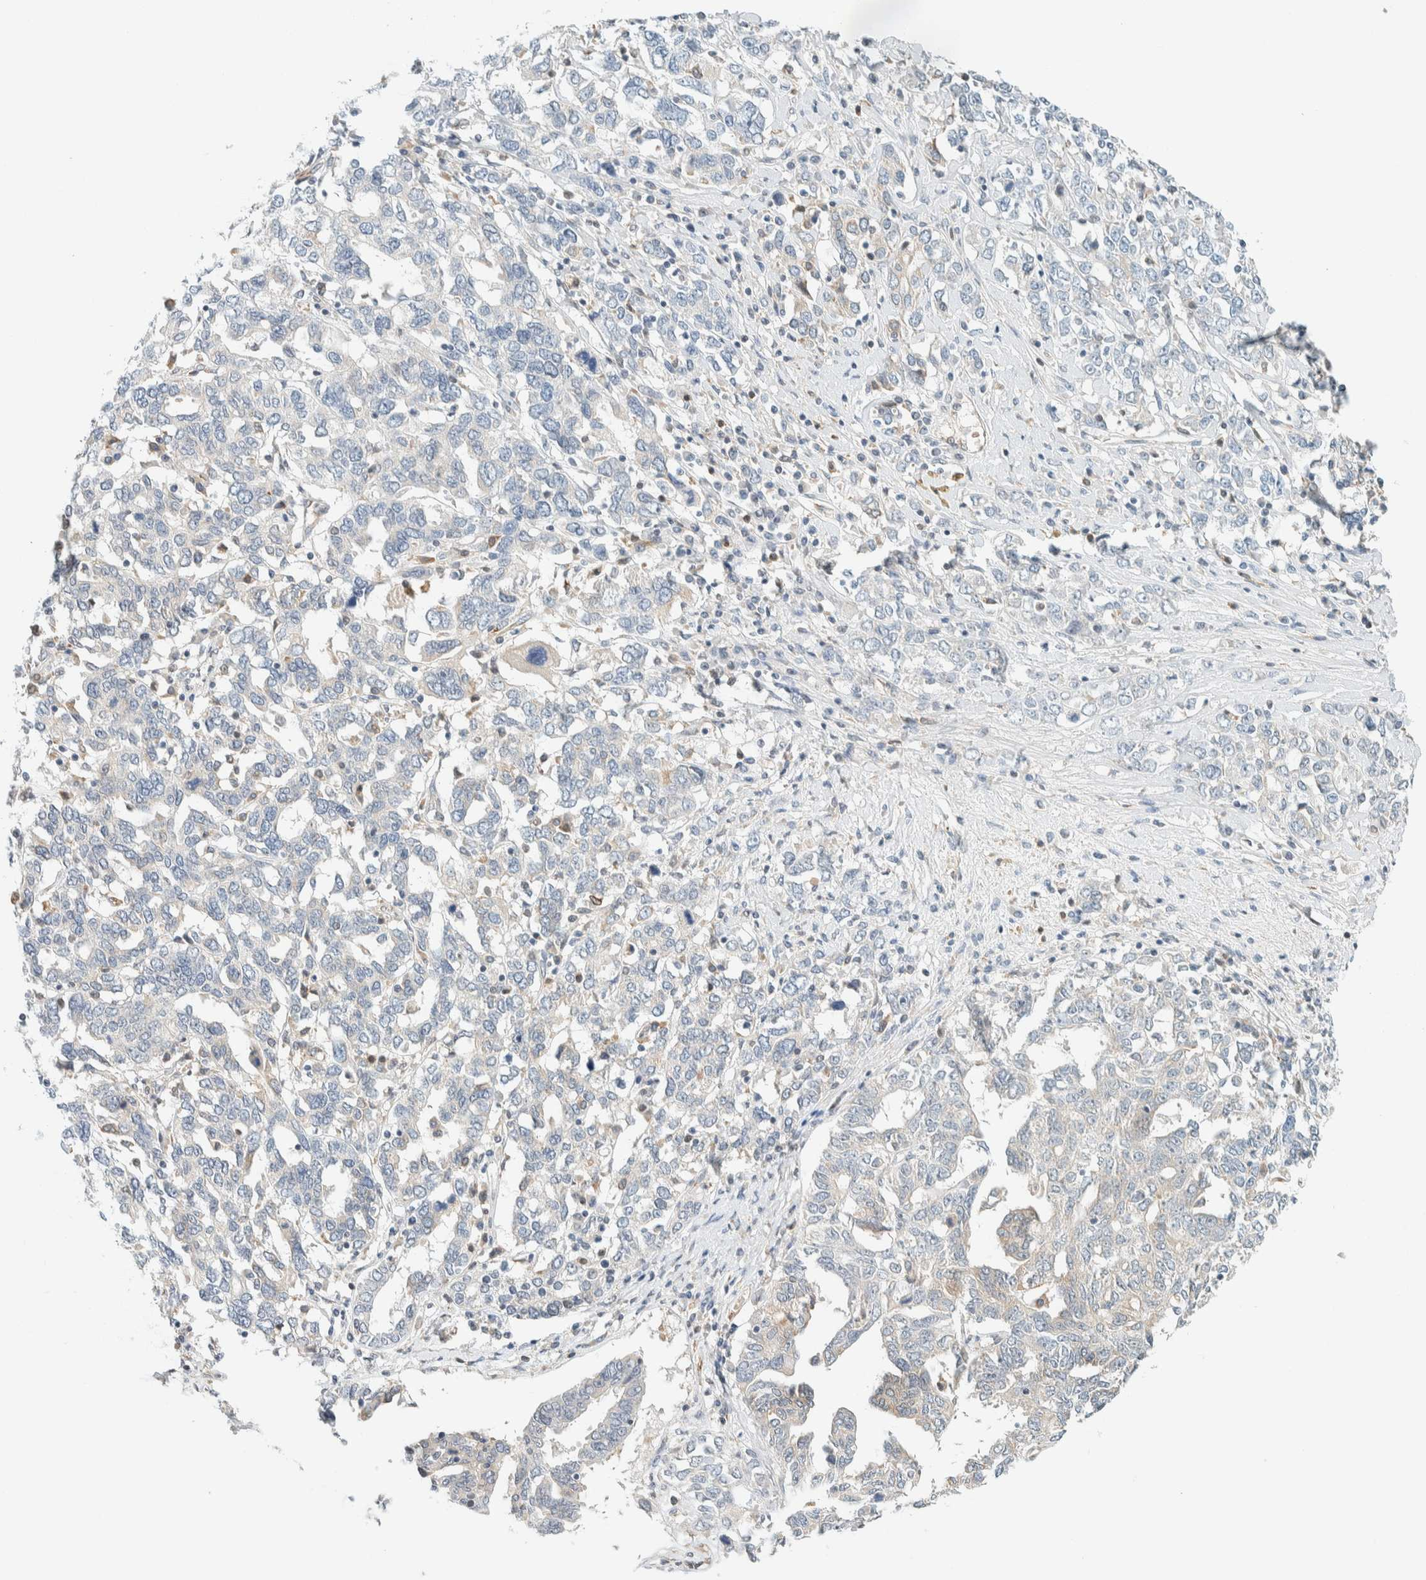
{"staining": {"intensity": "weak", "quantity": "<25%", "location": "cytoplasmic/membranous"}, "tissue": "ovarian cancer", "cell_type": "Tumor cells", "image_type": "cancer", "snomed": [{"axis": "morphology", "description": "Carcinoma, endometroid"}, {"axis": "topography", "description": "Ovary"}], "caption": "Immunohistochemistry (IHC) photomicrograph of ovarian endometroid carcinoma stained for a protein (brown), which demonstrates no positivity in tumor cells.", "gene": "SUMF2", "patient": {"sex": "female", "age": 62}}